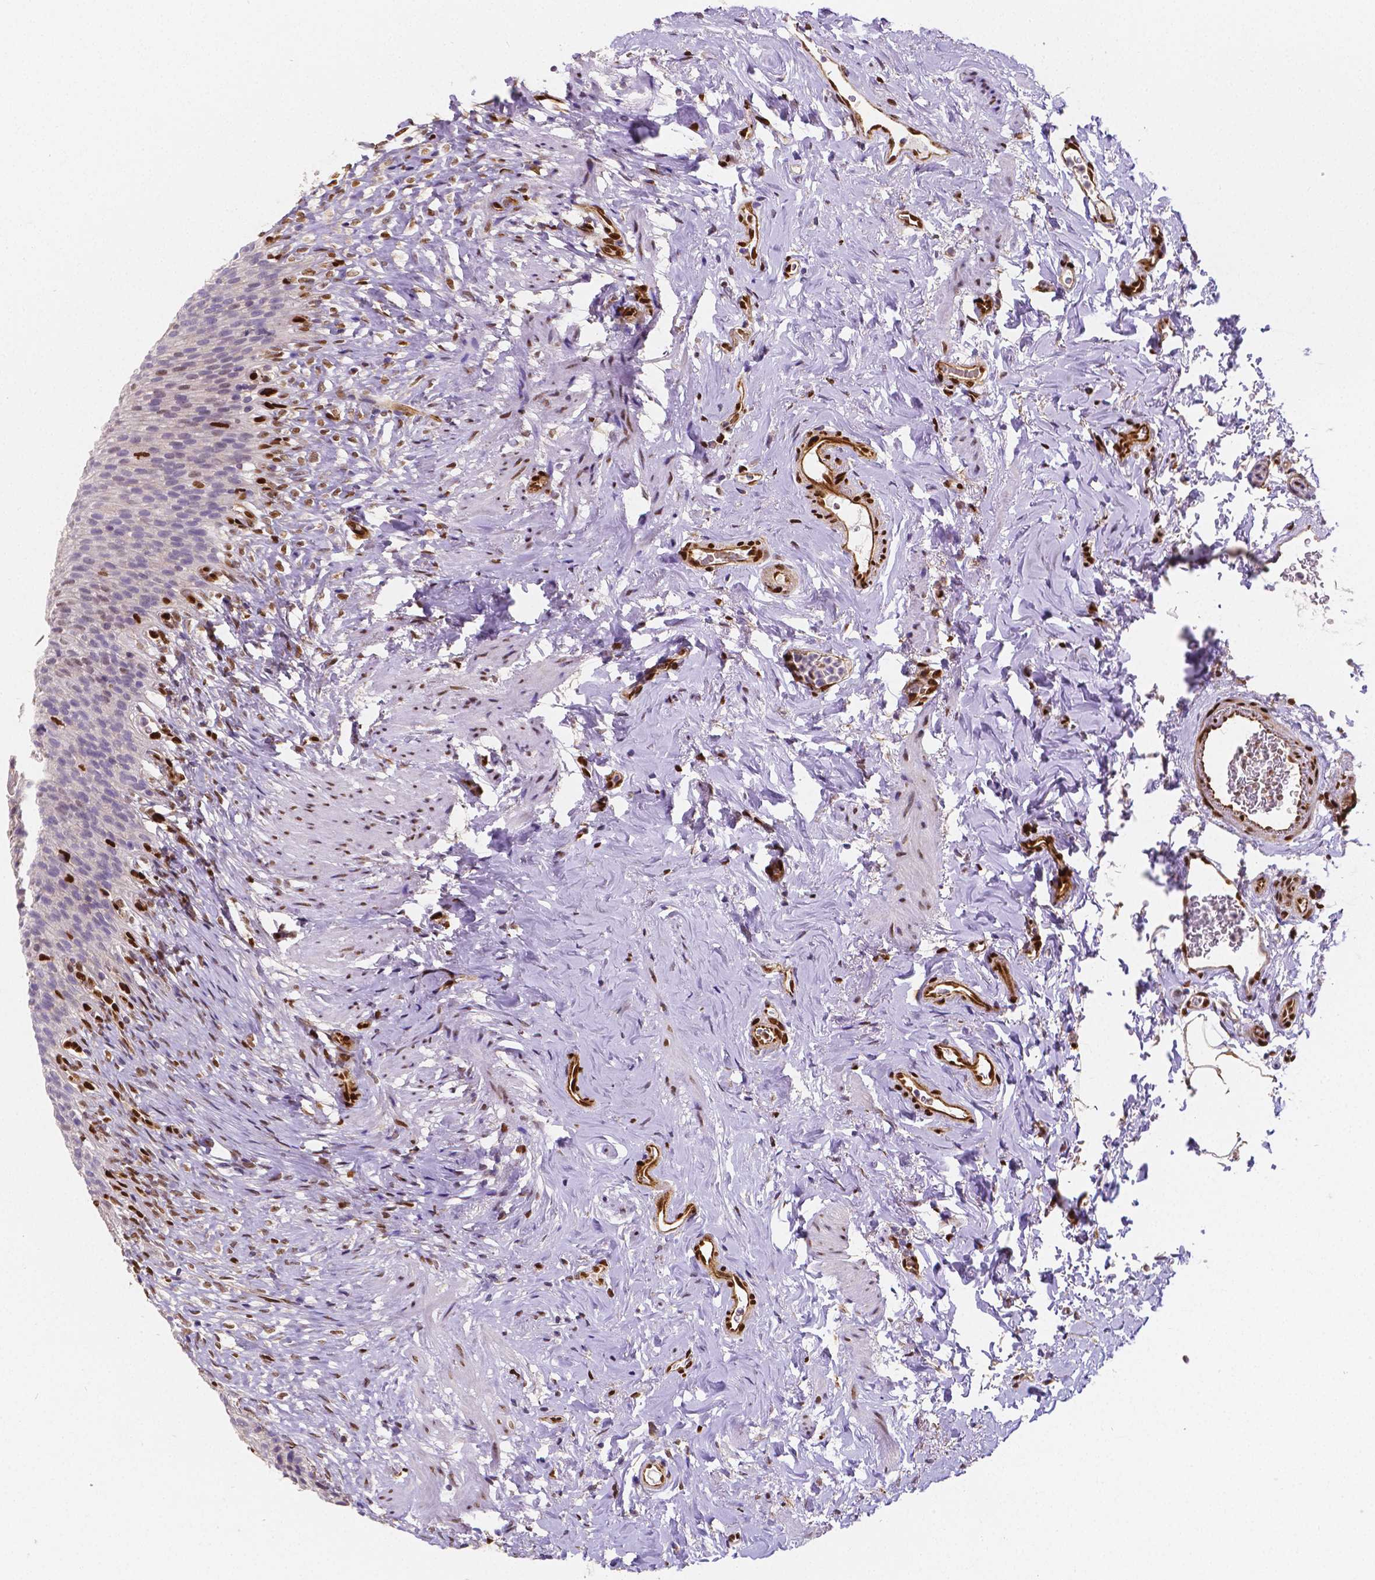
{"staining": {"intensity": "weak", "quantity": "<25%", "location": "nuclear"}, "tissue": "urinary bladder", "cell_type": "Urothelial cells", "image_type": "normal", "snomed": [{"axis": "morphology", "description": "Normal tissue, NOS"}, {"axis": "topography", "description": "Urinary bladder"}, {"axis": "topography", "description": "Prostate"}], "caption": "The IHC histopathology image has no significant expression in urothelial cells of urinary bladder. The staining is performed using DAB (3,3'-diaminobenzidine) brown chromogen with nuclei counter-stained in using hematoxylin.", "gene": "MEF2C", "patient": {"sex": "male", "age": 76}}